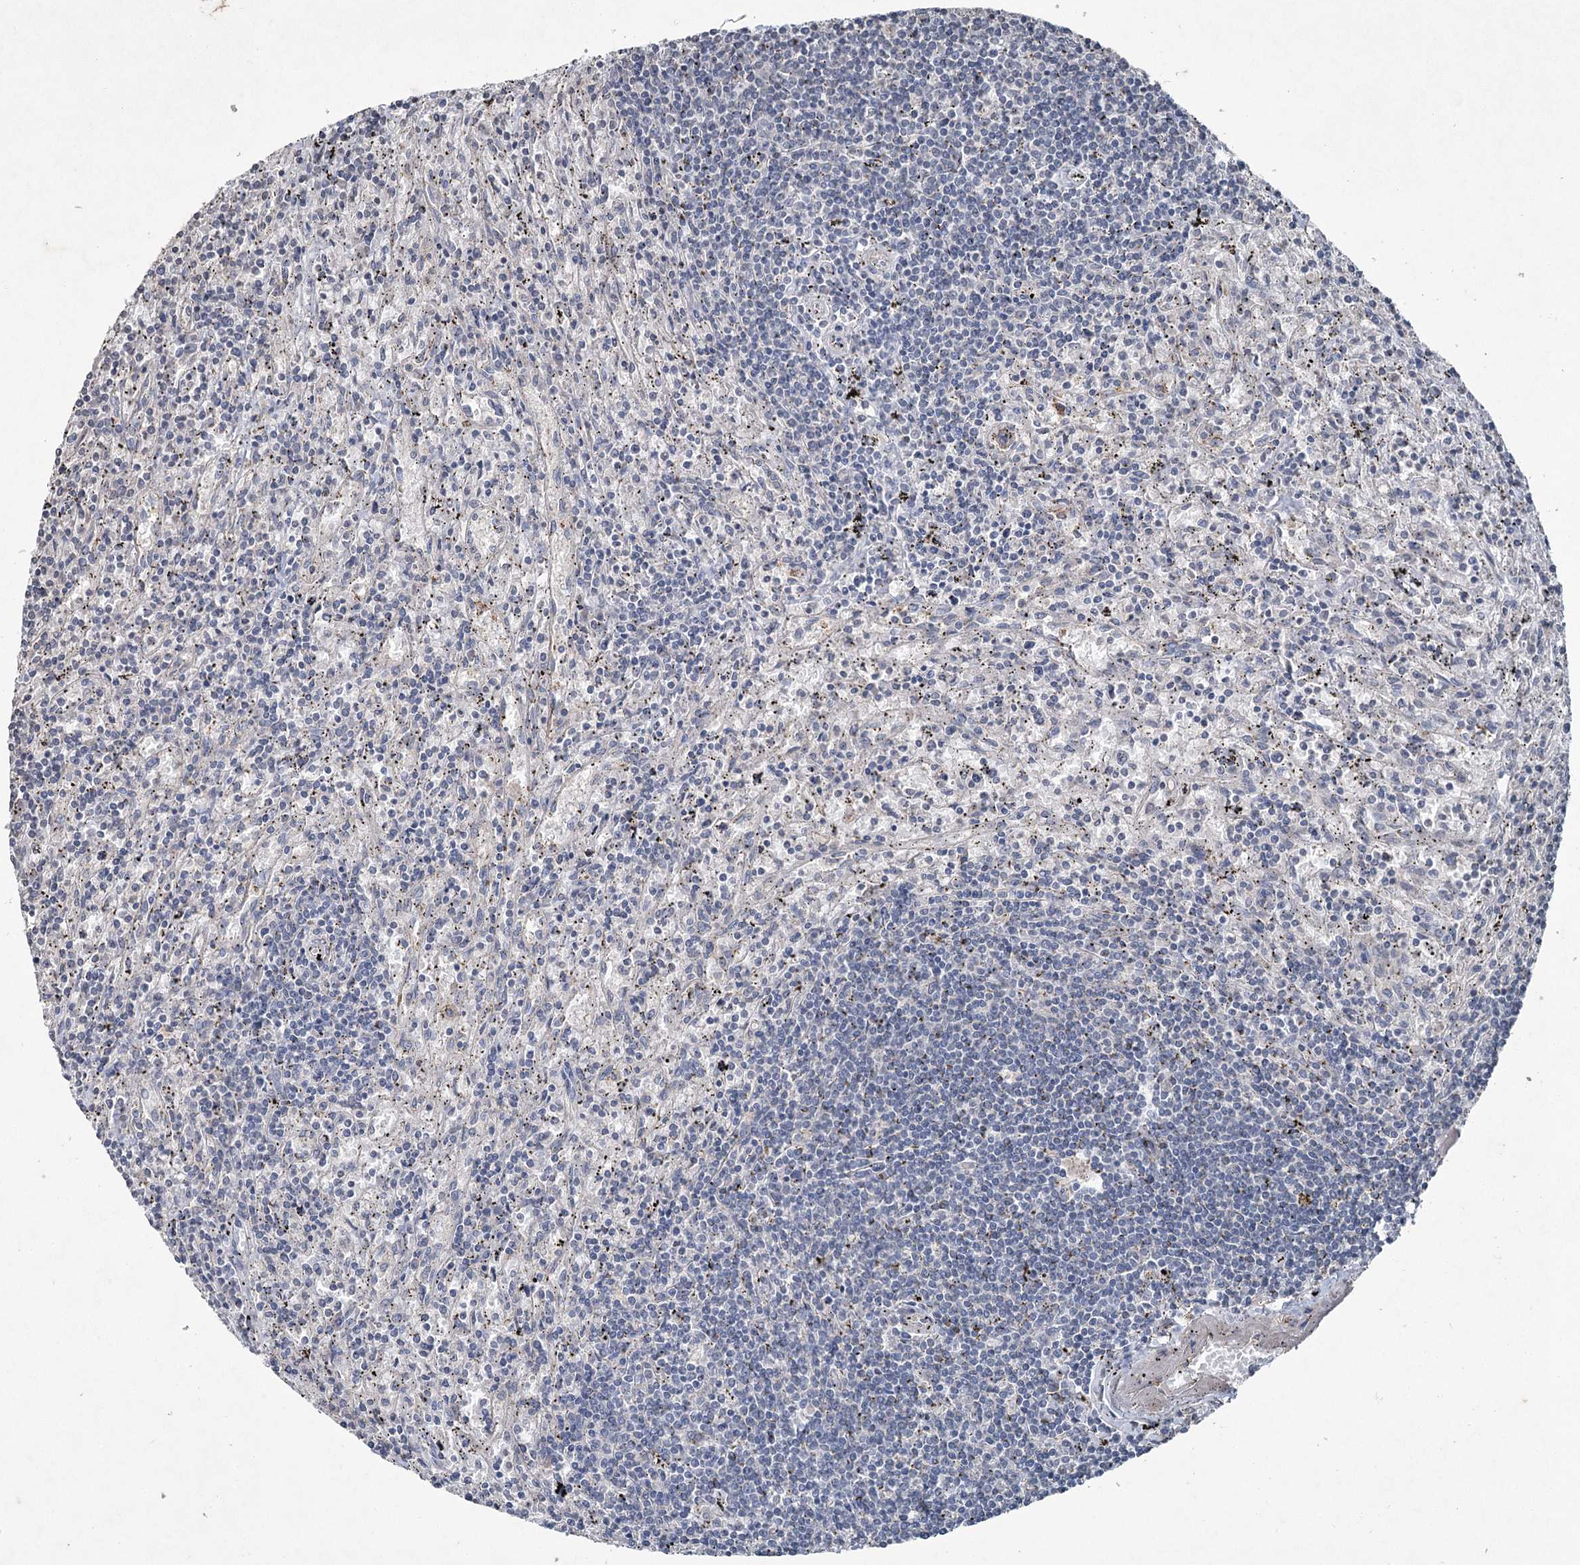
{"staining": {"intensity": "negative", "quantity": "none", "location": "none"}, "tissue": "lymphoma", "cell_type": "Tumor cells", "image_type": "cancer", "snomed": [{"axis": "morphology", "description": "Malignant lymphoma, non-Hodgkin's type, Low grade"}, {"axis": "topography", "description": "Spleen"}], "caption": "This is an IHC photomicrograph of lymphoma. There is no positivity in tumor cells.", "gene": "PGLYRP2", "patient": {"sex": "male", "age": 76}}